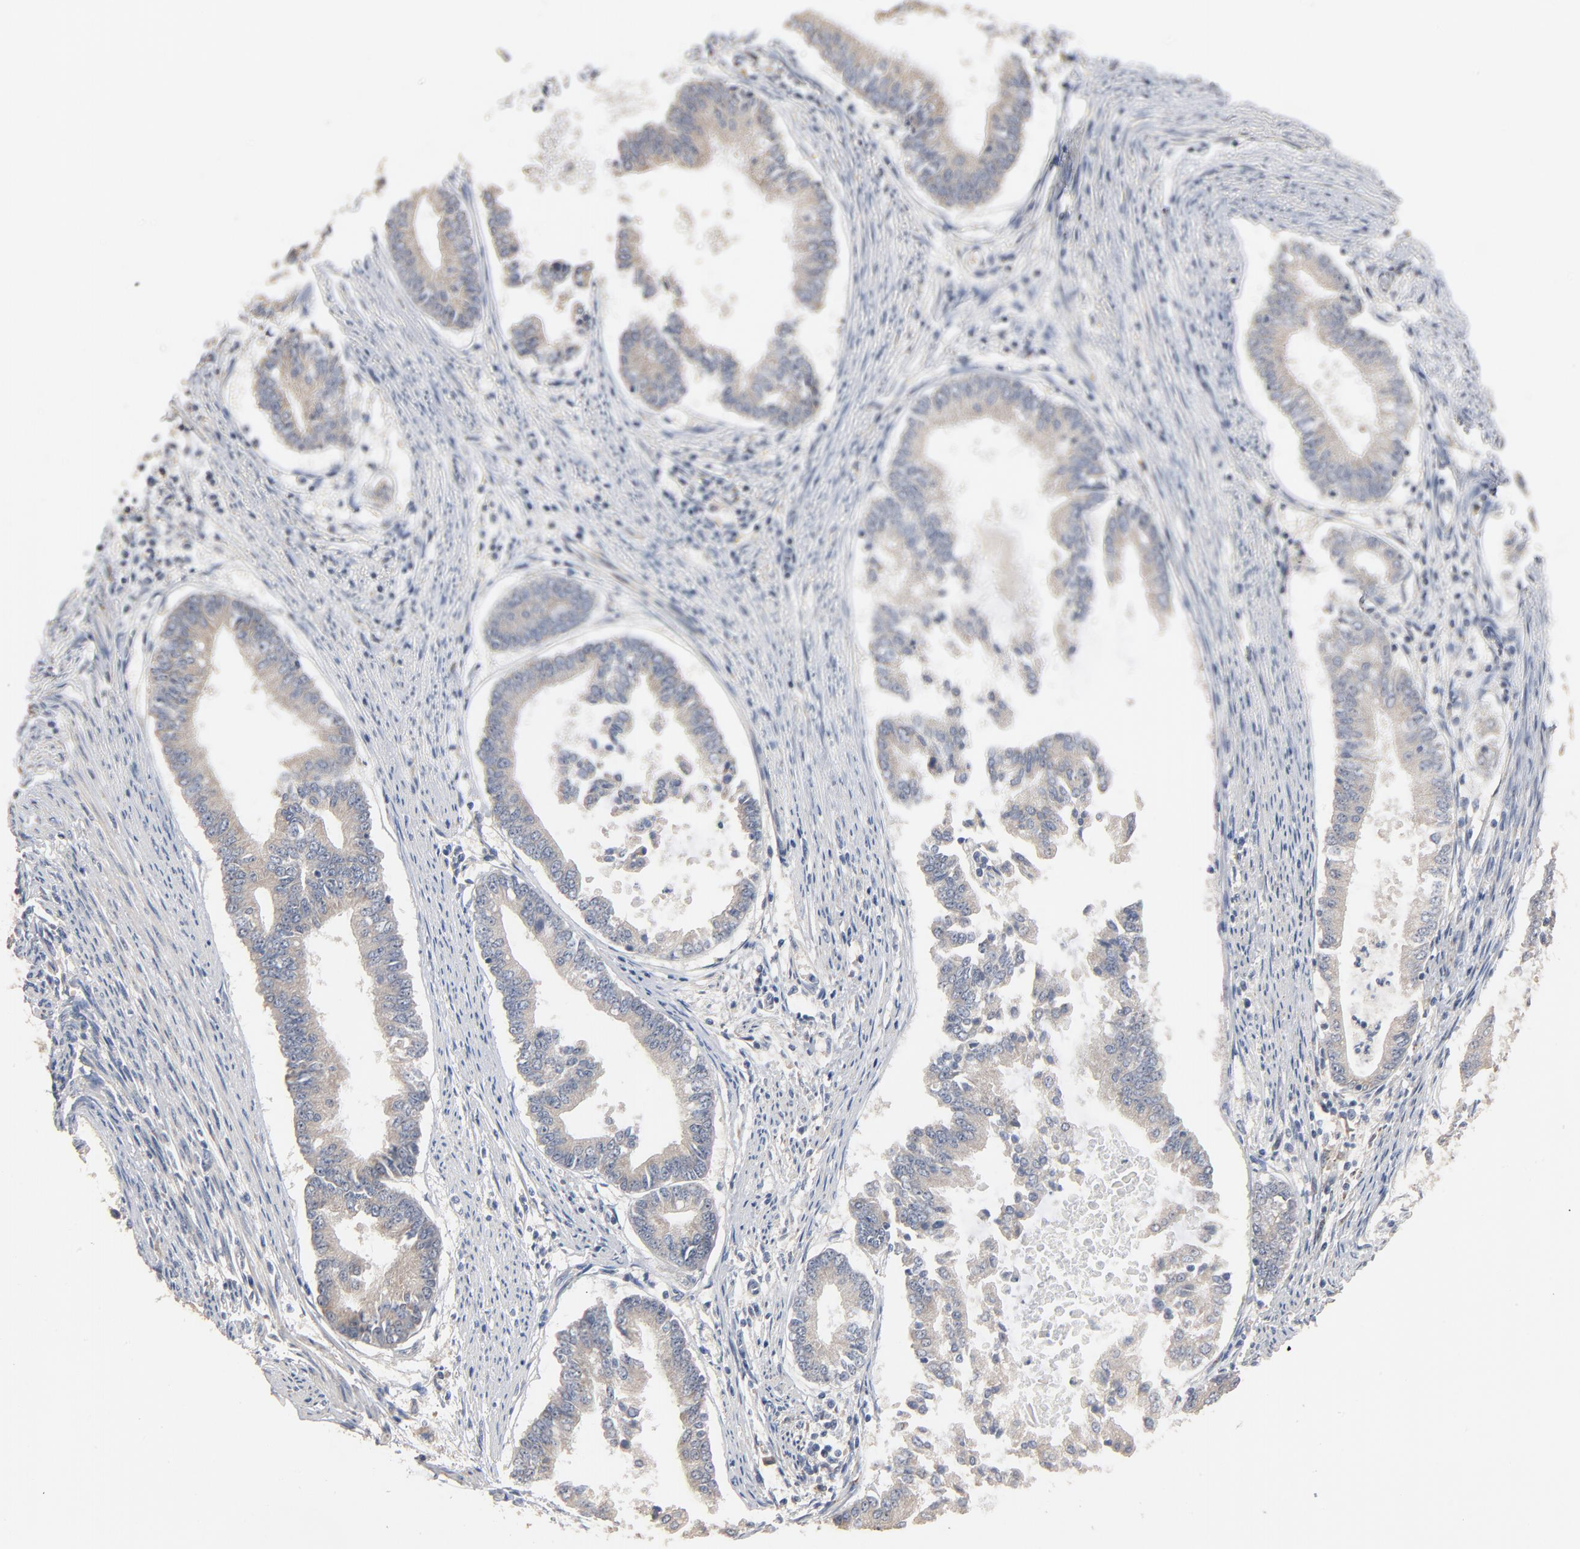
{"staining": {"intensity": "negative", "quantity": "none", "location": "none"}, "tissue": "endometrial cancer", "cell_type": "Tumor cells", "image_type": "cancer", "snomed": [{"axis": "morphology", "description": "Adenocarcinoma, NOS"}, {"axis": "topography", "description": "Endometrium"}], "caption": "Photomicrograph shows no protein positivity in tumor cells of endometrial cancer (adenocarcinoma) tissue.", "gene": "ZDHHC8", "patient": {"sex": "female", "age": 63}}